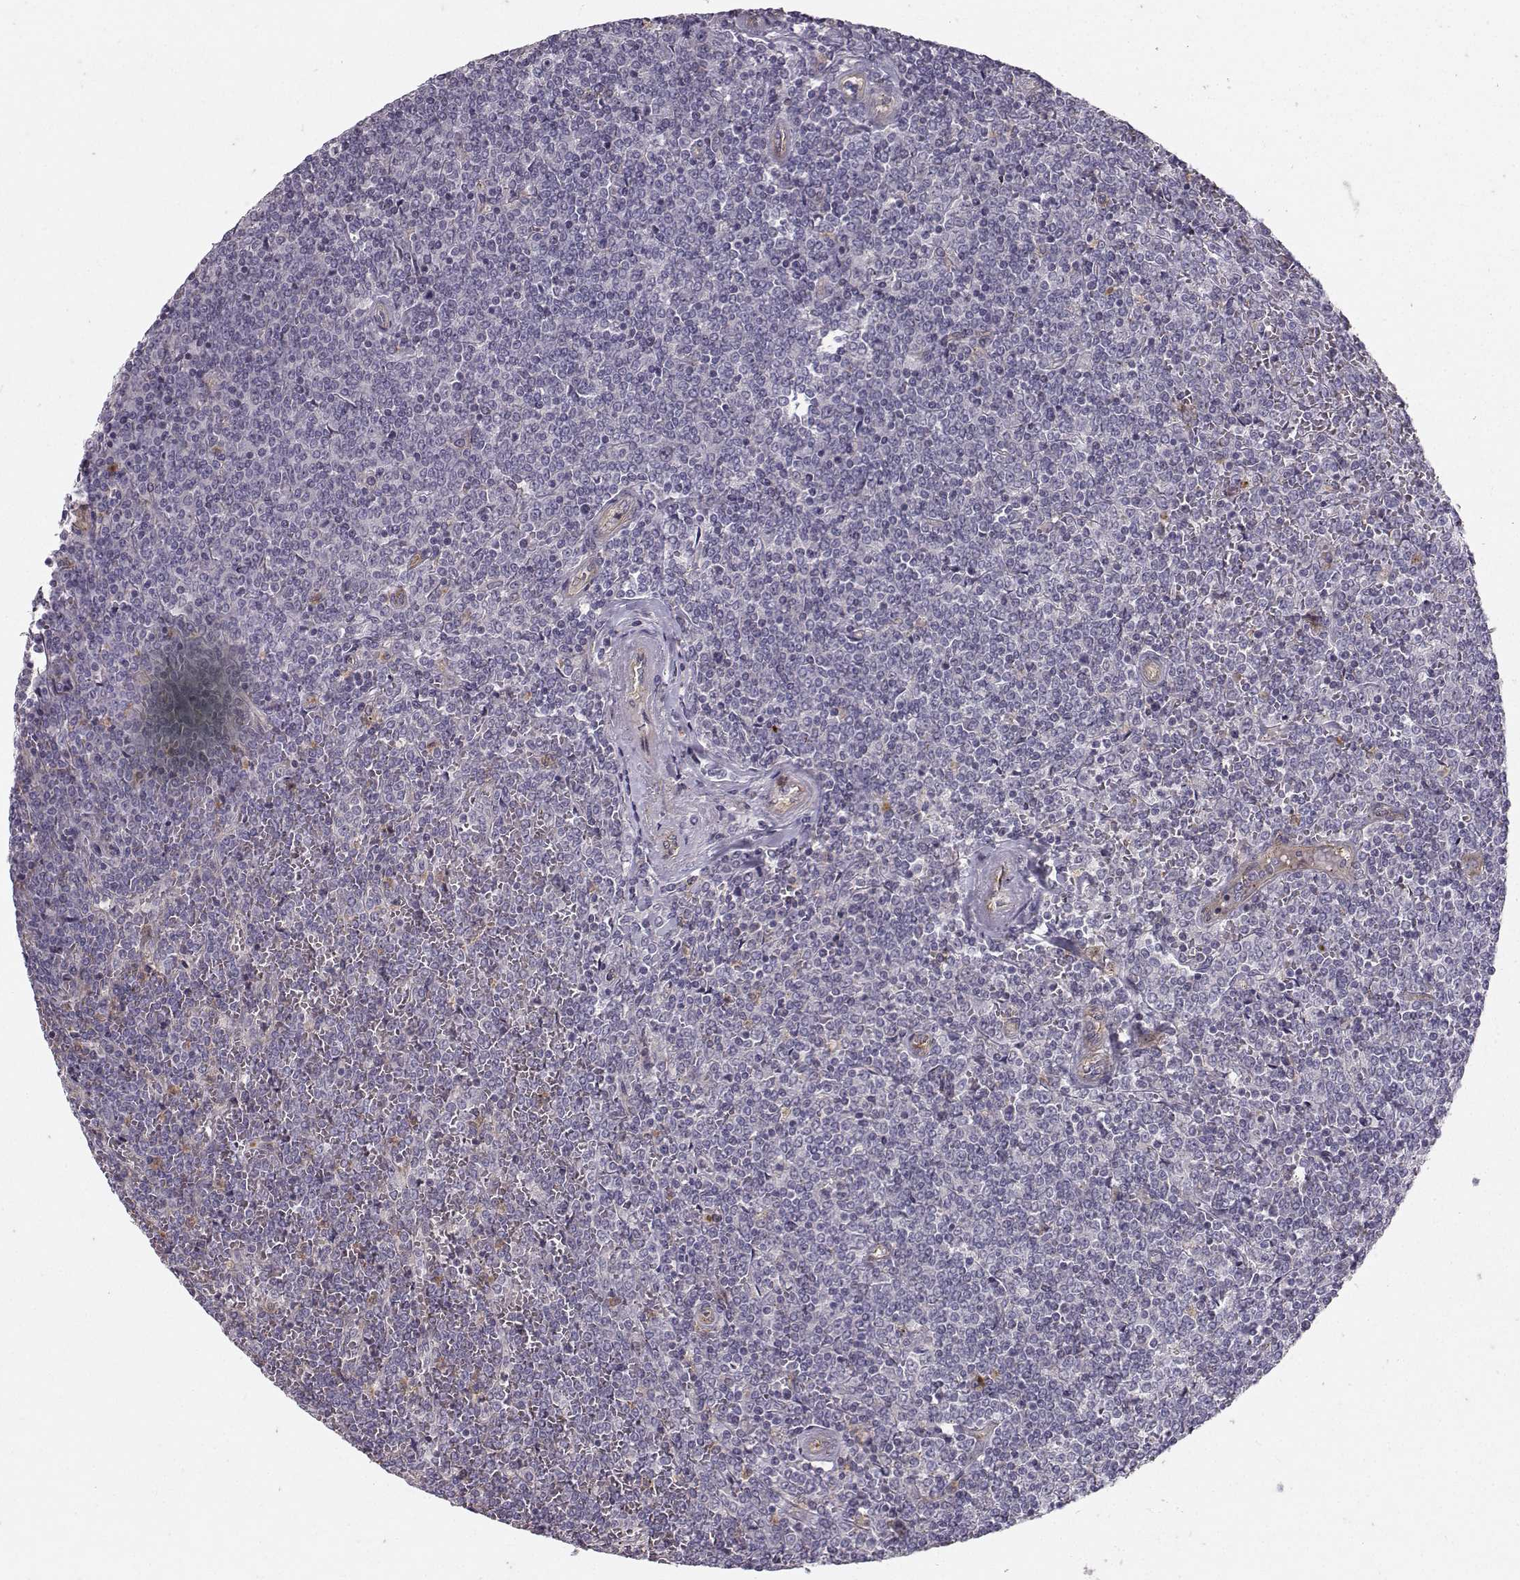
{"staining": {"intensity": "negative", "quantity": "none", "location": "none"}, "tissue": "lymphoma", "cell_type": "Tumor cells", "image_type": "cancer", "snomed": [{"axis": "morphology", "description": "Malignant lymphoma, non-Hodgkin's type, Low grade"}, {"axis": "topography", "description": "Spleen"}], "caption": "Tumor cells show no significant protein positivity in malignant lymphoma, non-Hodgkin's type (low-grade).", "gene": "OPRD1", "patient": {"sex": "female", "age": 19}}